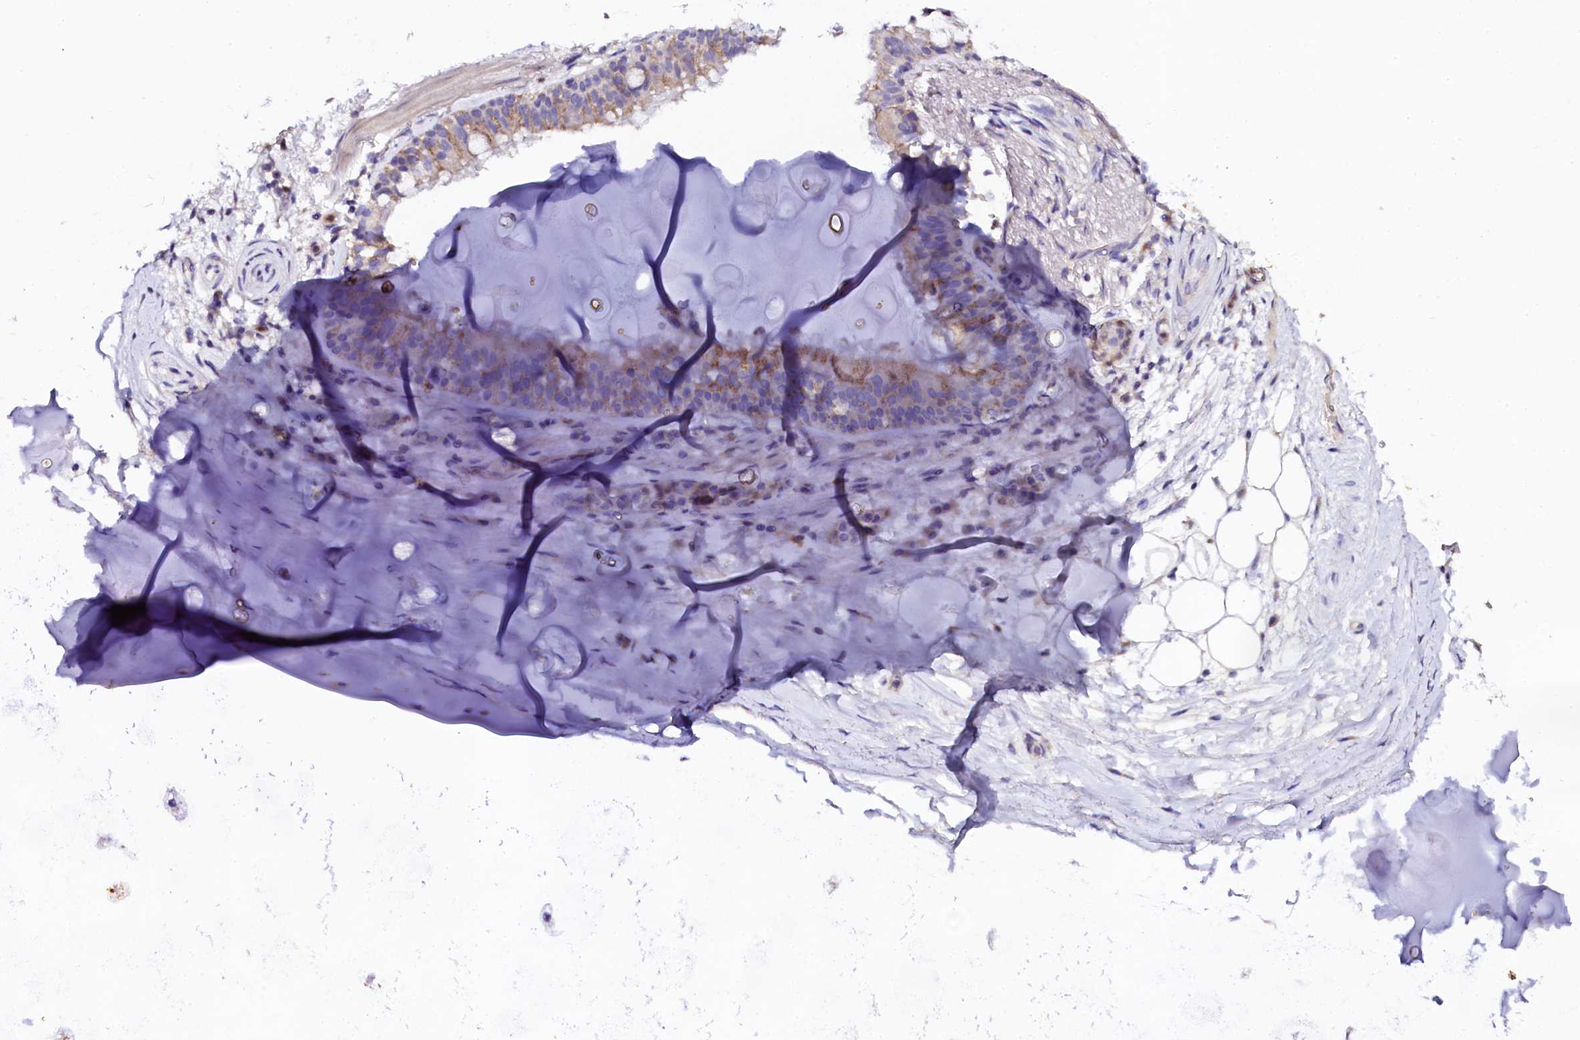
{"staining": {"intensity": "negative", "quantity": "none", "location": "none"}, "tissue": "adipose tissue", "cell_type": "Adipocytes", "image_type": "normal", "snomed": [{"axis": "morphology", "description": "Normal tissue, NOS"}, {"axis": "topography", "description": "Lymph node"}, {"axis": "topography", "description": "Cartilage tissue"}, {"axis": "topography", "description": "Bronchus"}], "caption": "Image shows no protein staining in adipocytes of unremarkable adipose tissue.", "gene": "NAA16", "patient": {"sex": "male", "age": 63}}